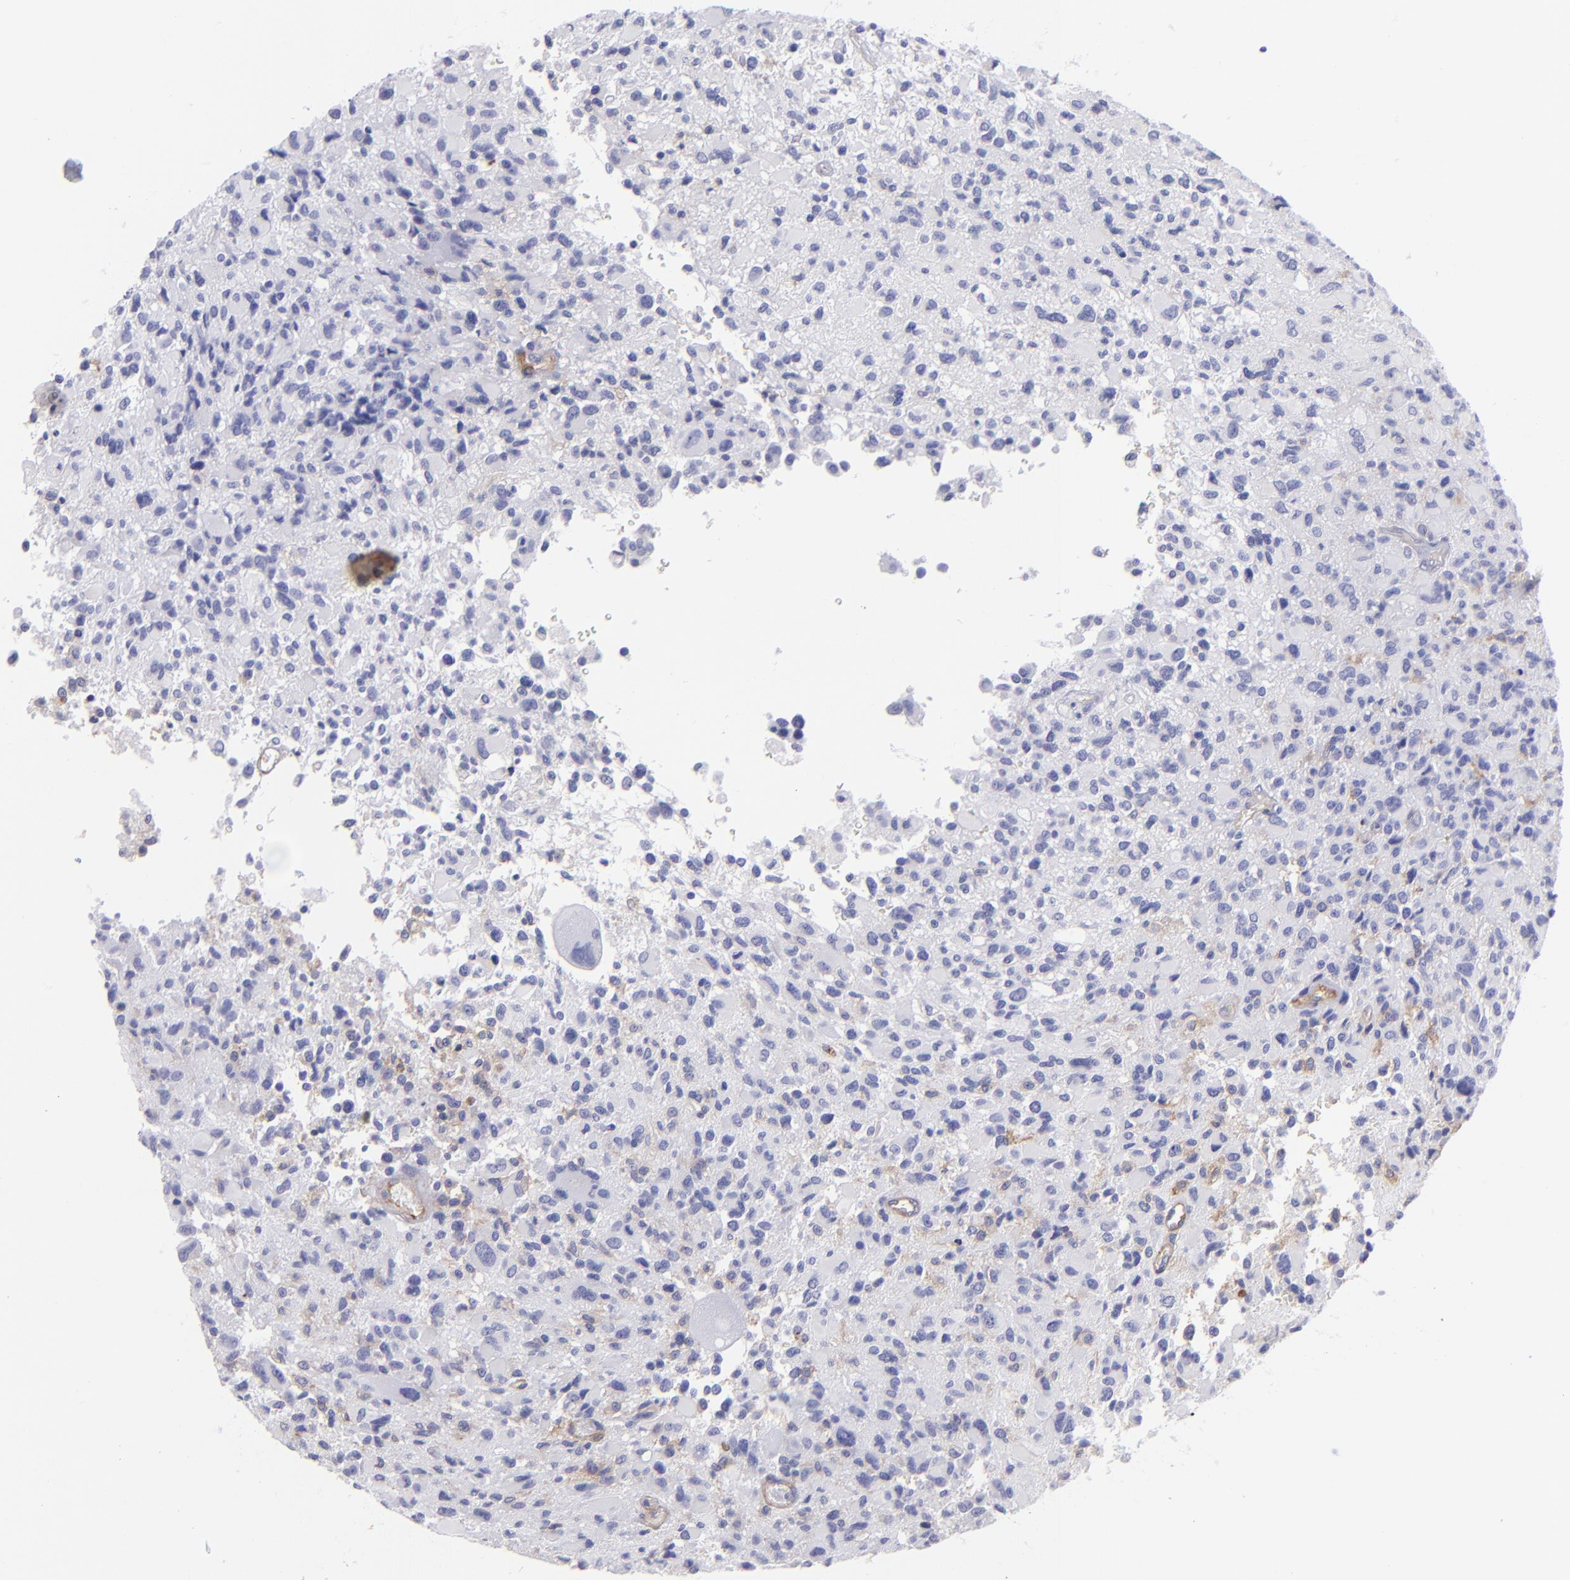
{"staining": {"intensity": "negative", "quantity": "none", "location": "none"}, "tissue": "glioma", "cell_type": "Tumor cells", "image_type": "cancer", "snomed": [{"axis": "morphology", "description": "Glioma, malignant, High grade"}, {"axis": "topography", "description": "Brain"}], "caption": "DAB (3,3'-diaminobenzidine) immunohistochemical staining of glioma exhibits no significant staining in tumor cells.", "gene": "ENTPD1", "patient": {"sex": "male", "age": 69}}